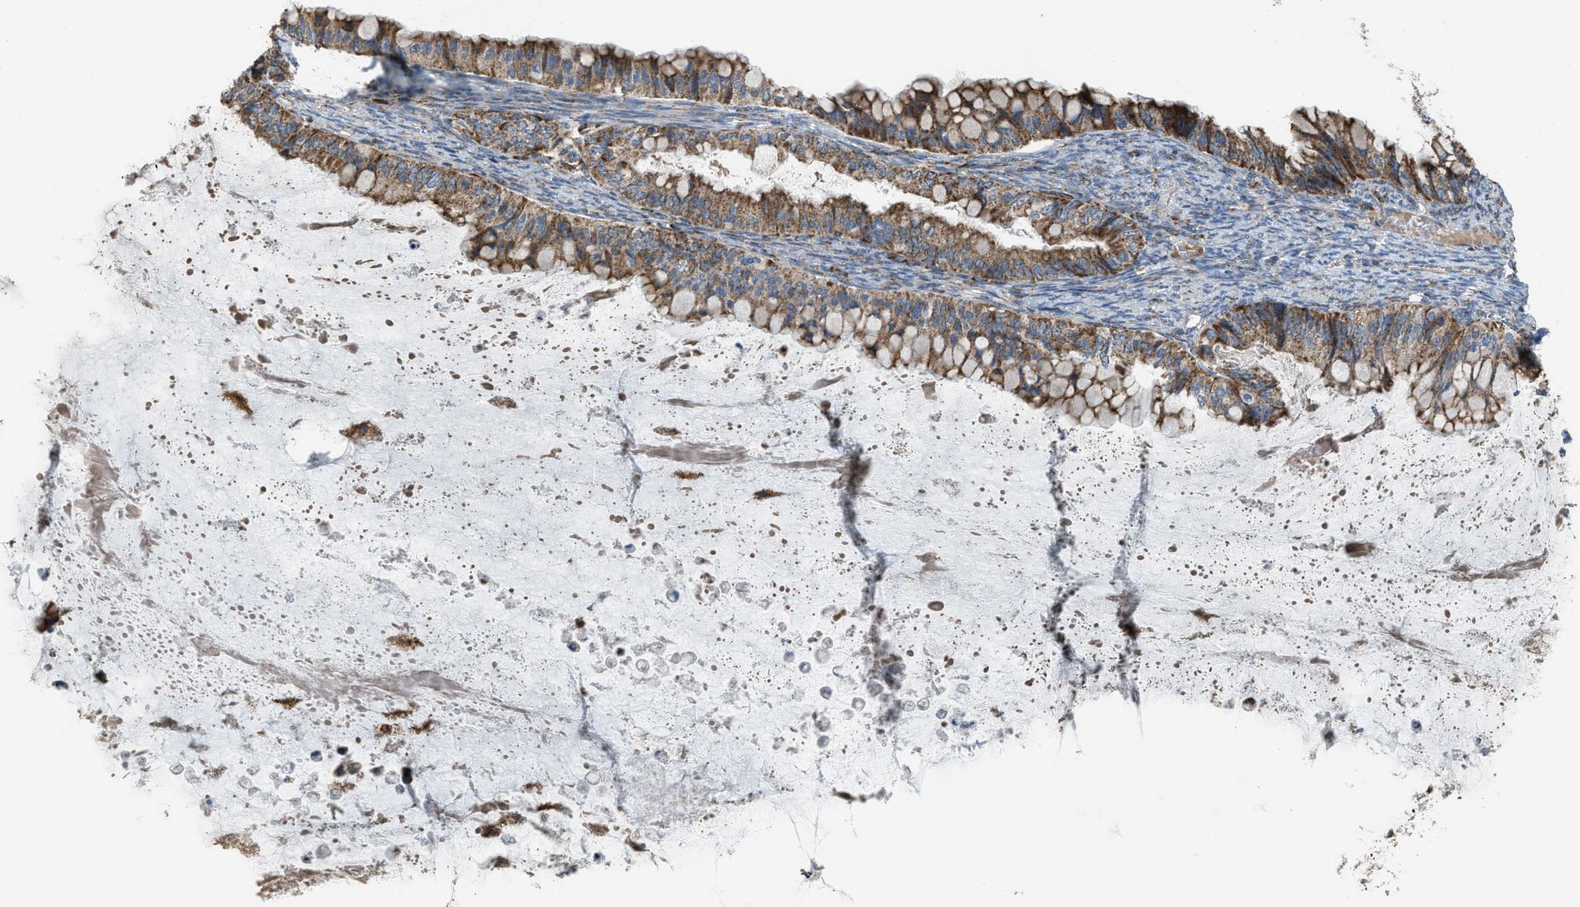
{"staining": {"intensity": "moderate", "quantity": ">75%", "location": "cytoplasmic/membranous"}, "tissue": "ovarian cancer", "cell_type": "Tumor cells", "image_type": "cancer", "snomed": [{"axis": "morphology", "description": "Cystadenocarcinoma, mucinous, NOS"}, {"axis": "topography", "description": "Ovary"}], "caption": "This photomicrograph reveals ovarian cancer (mucinous cystadenocarcinoma) stained with immunohistochemistry to label a protein in brown. The cytoplasmic/membranous of tumor cells show moderate positivity for the protein. Nuclei are counter-stained blue.", "gene": "SMIM20", "patient": {"sex": "female", "age": 80}}